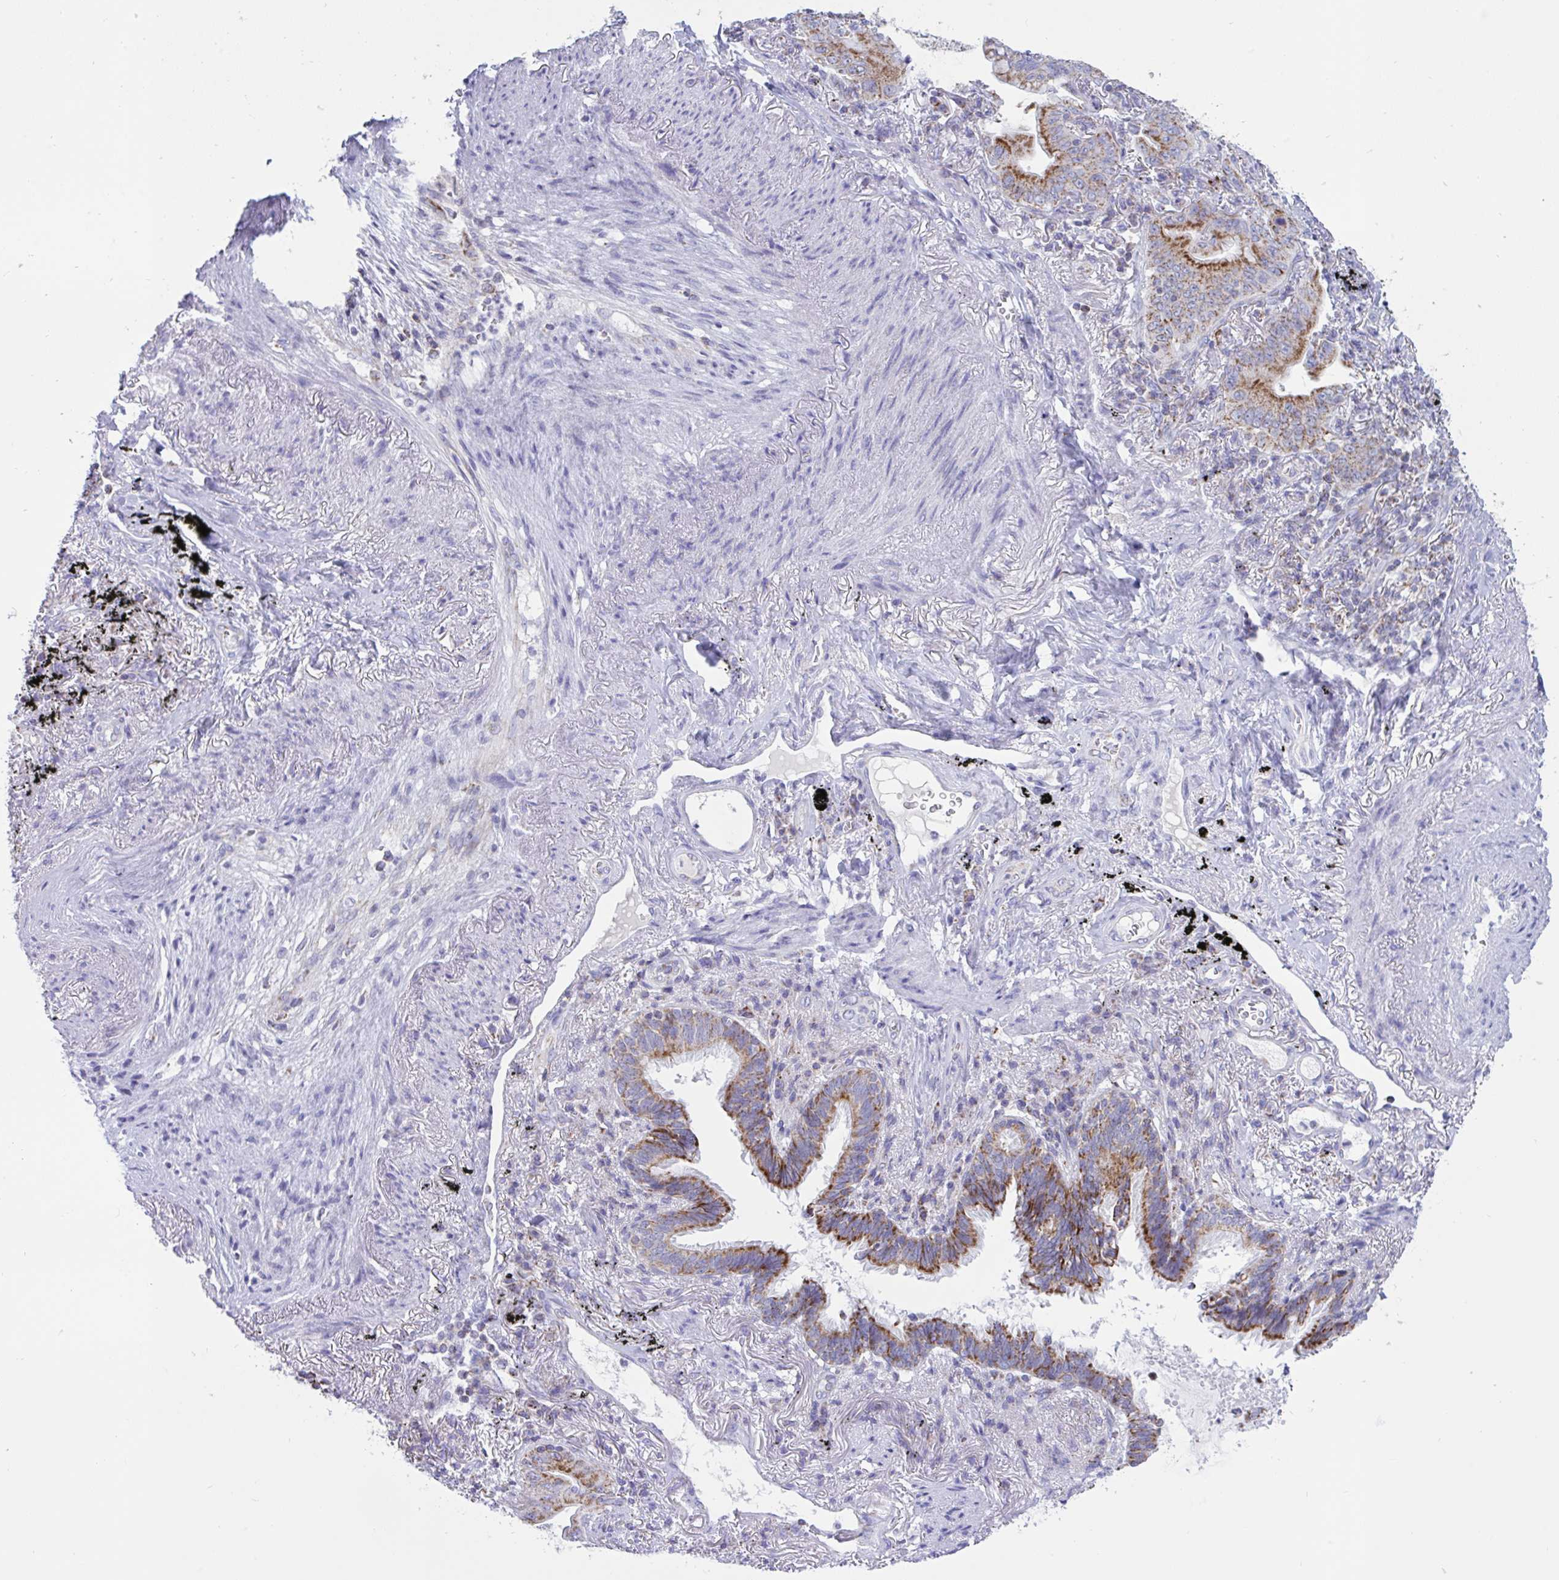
{"staining": {"intensity": "moderate", "quantity": "25%-75%", "location": "cytoplasmic/membranous"}, "tissue": "lung cancer", "cell_type": "Tumor cells", "image_type": "cancer", "snomed": [{"axis": "morphology", "description": "Adenocarcinoma, NOS"}, {"axis": "topography", "description": "Lung"}], "caption": "Immunohistochemical staining of human lung adenocarcinoma exhibits moderate cytoplasmic/membranous protein positivity in approximately 25%-75% of tumor cells.", "gene": "HSPE1", "patient": {"sex": "male", "age": 77}}